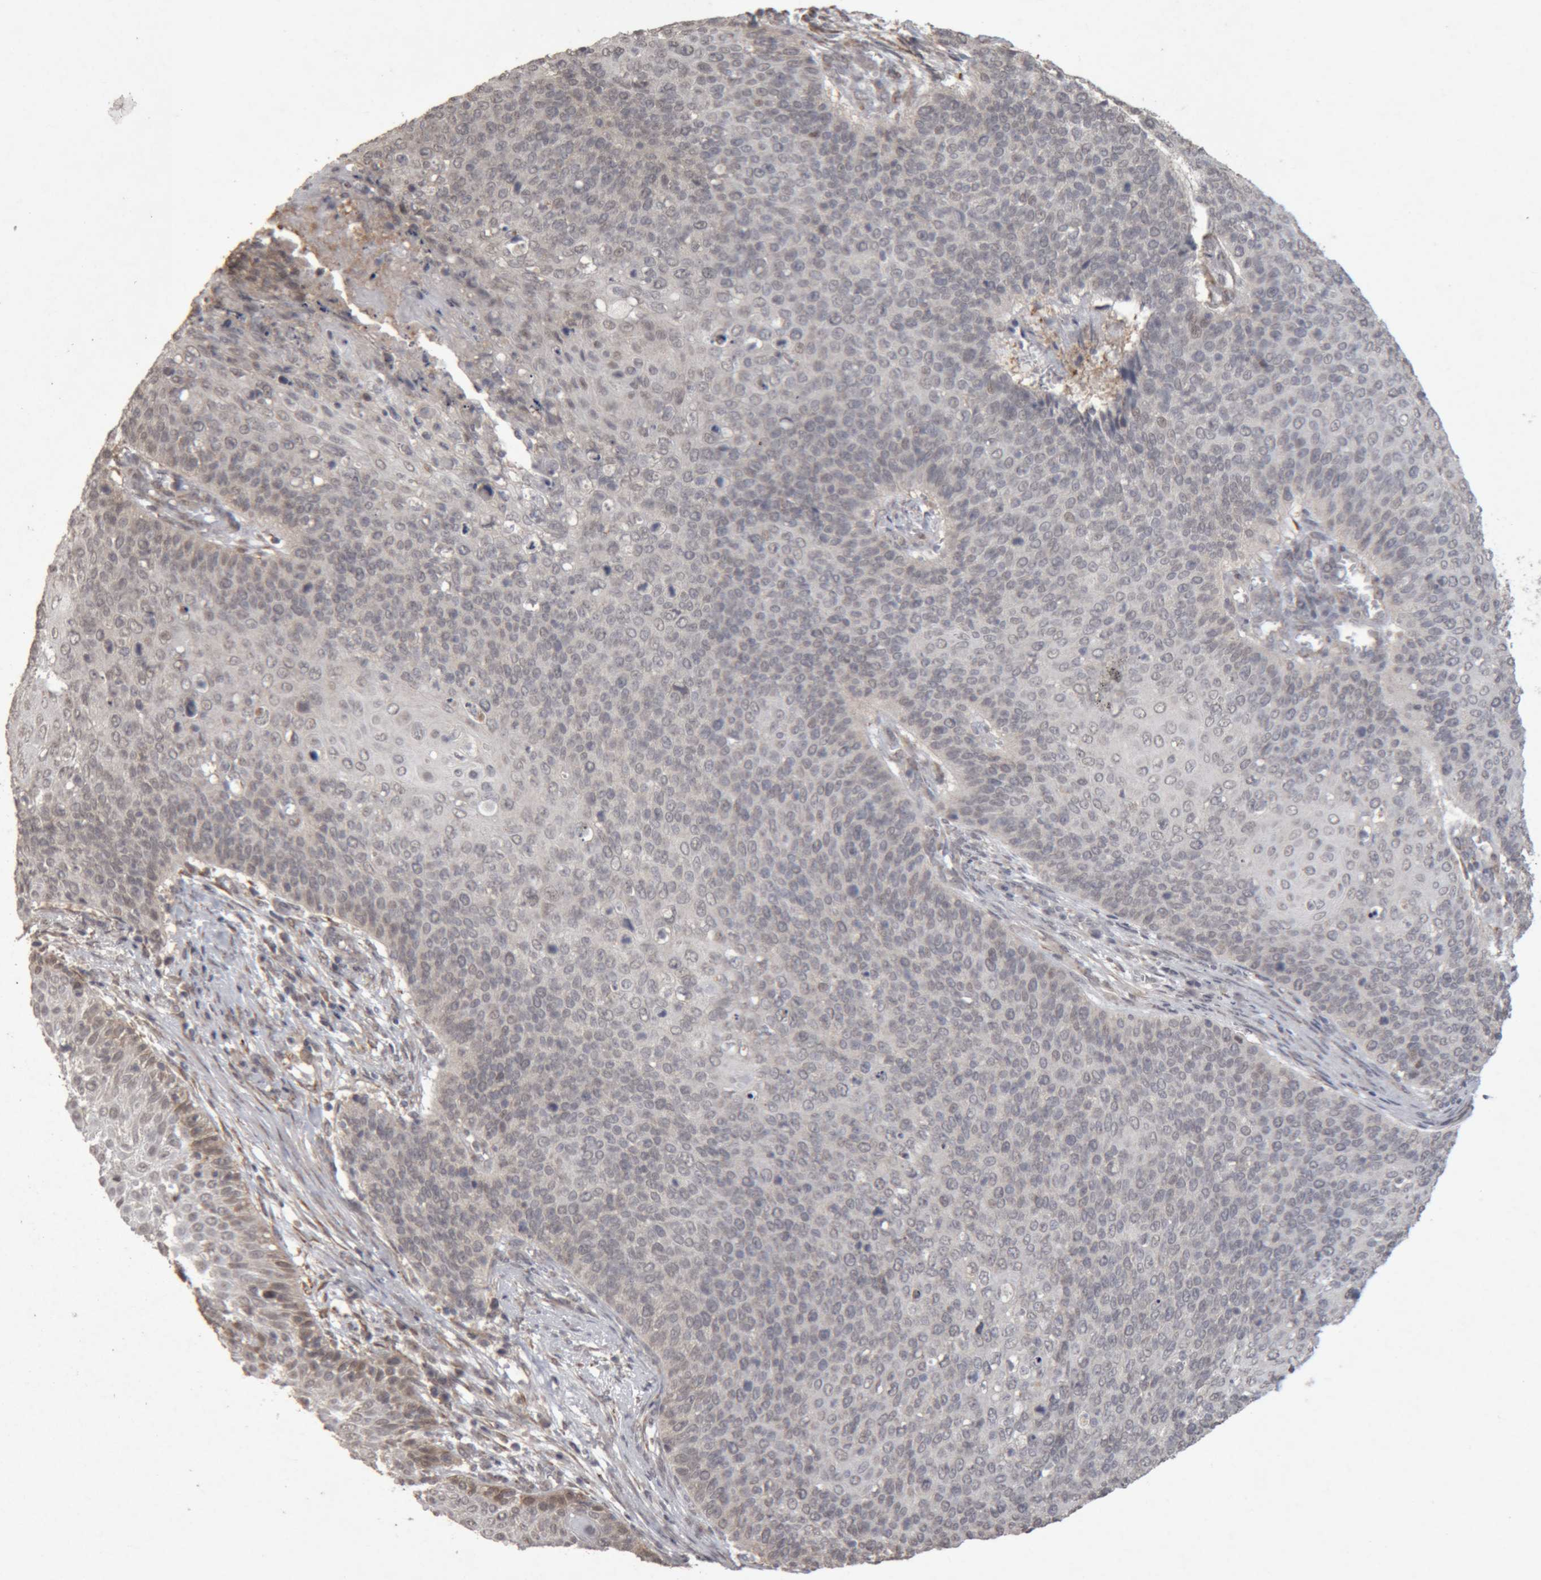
{"staining": {"intensity": "weak", "quantity": "<25%", "location": "cytoplasmic/membranous"}, "tissue": "cervical cancer", "cell_type": "Tumor cells", "image_type": "cancer", "snomed": [{"axis": "morphology", "description": "Squamous cell carcinoma, NOS"}, {"axis": "topography", "description": "Cervix"}], "caption": "Squamous cell carcinoma (cervical) stained for a protein using IHC shows no positivity tumor cells.", "gene": "MEP1A", "patient": {"sex": "female", "age": 39}}